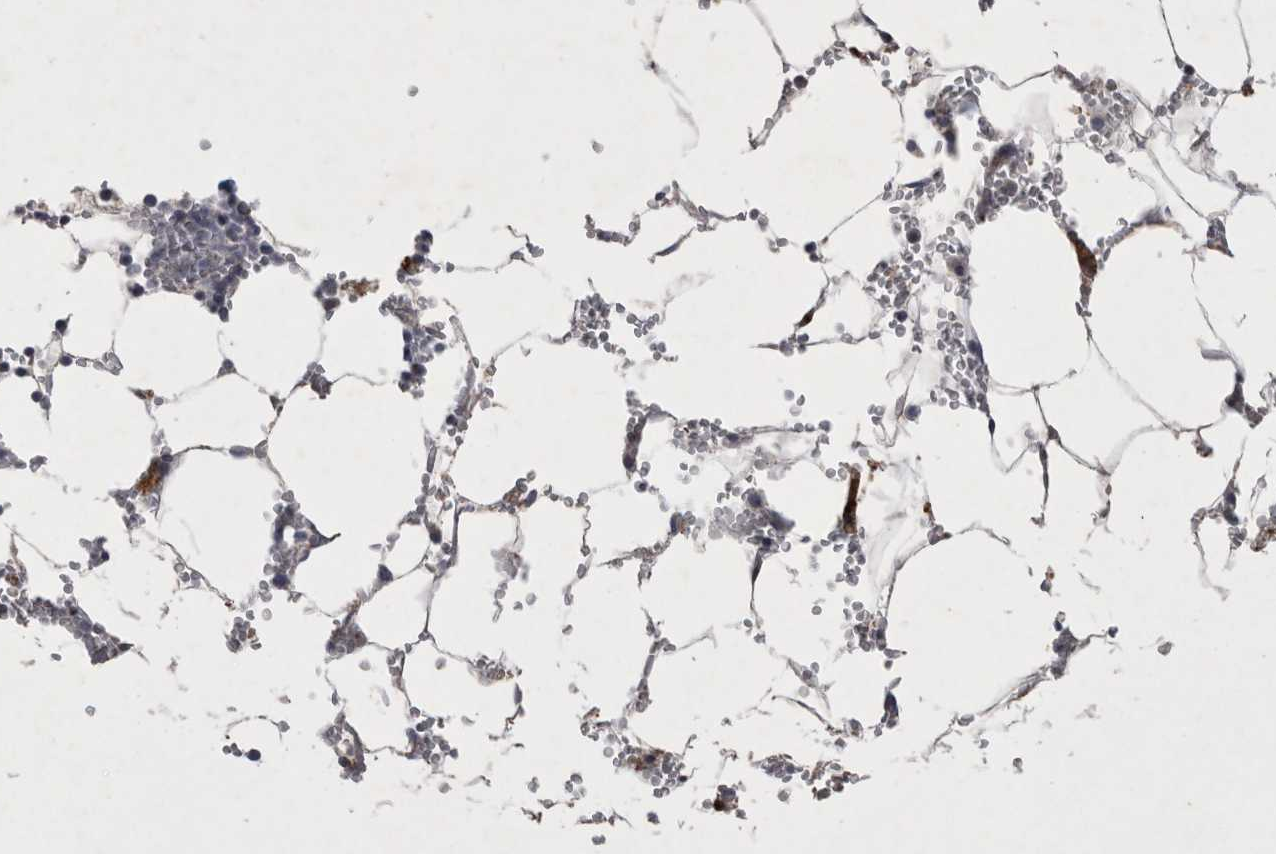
{"staining": {"intensity": "moderate", "quantity": "<25%", "location": "cytoplasmic/membranous"}, "tissue": "bone marrow", "cell_type": "Hematopoietic cells", "image_type": "normal", "snomed": [{"axis": "morphology", "description": "Normal tissue, NOS"}, {"axis": "topography", "description": "Bone marrow"}], "caption": "DAB (3,3'-diaminobenzidine) immunohistochemical staining of benign human bone marrow reveals moderate cytoplasmic/membranous protein positivity in about <25% of hematopoietic cells.", "gene": "DKK3", "patient": {"sex": "male", "age": 70}}